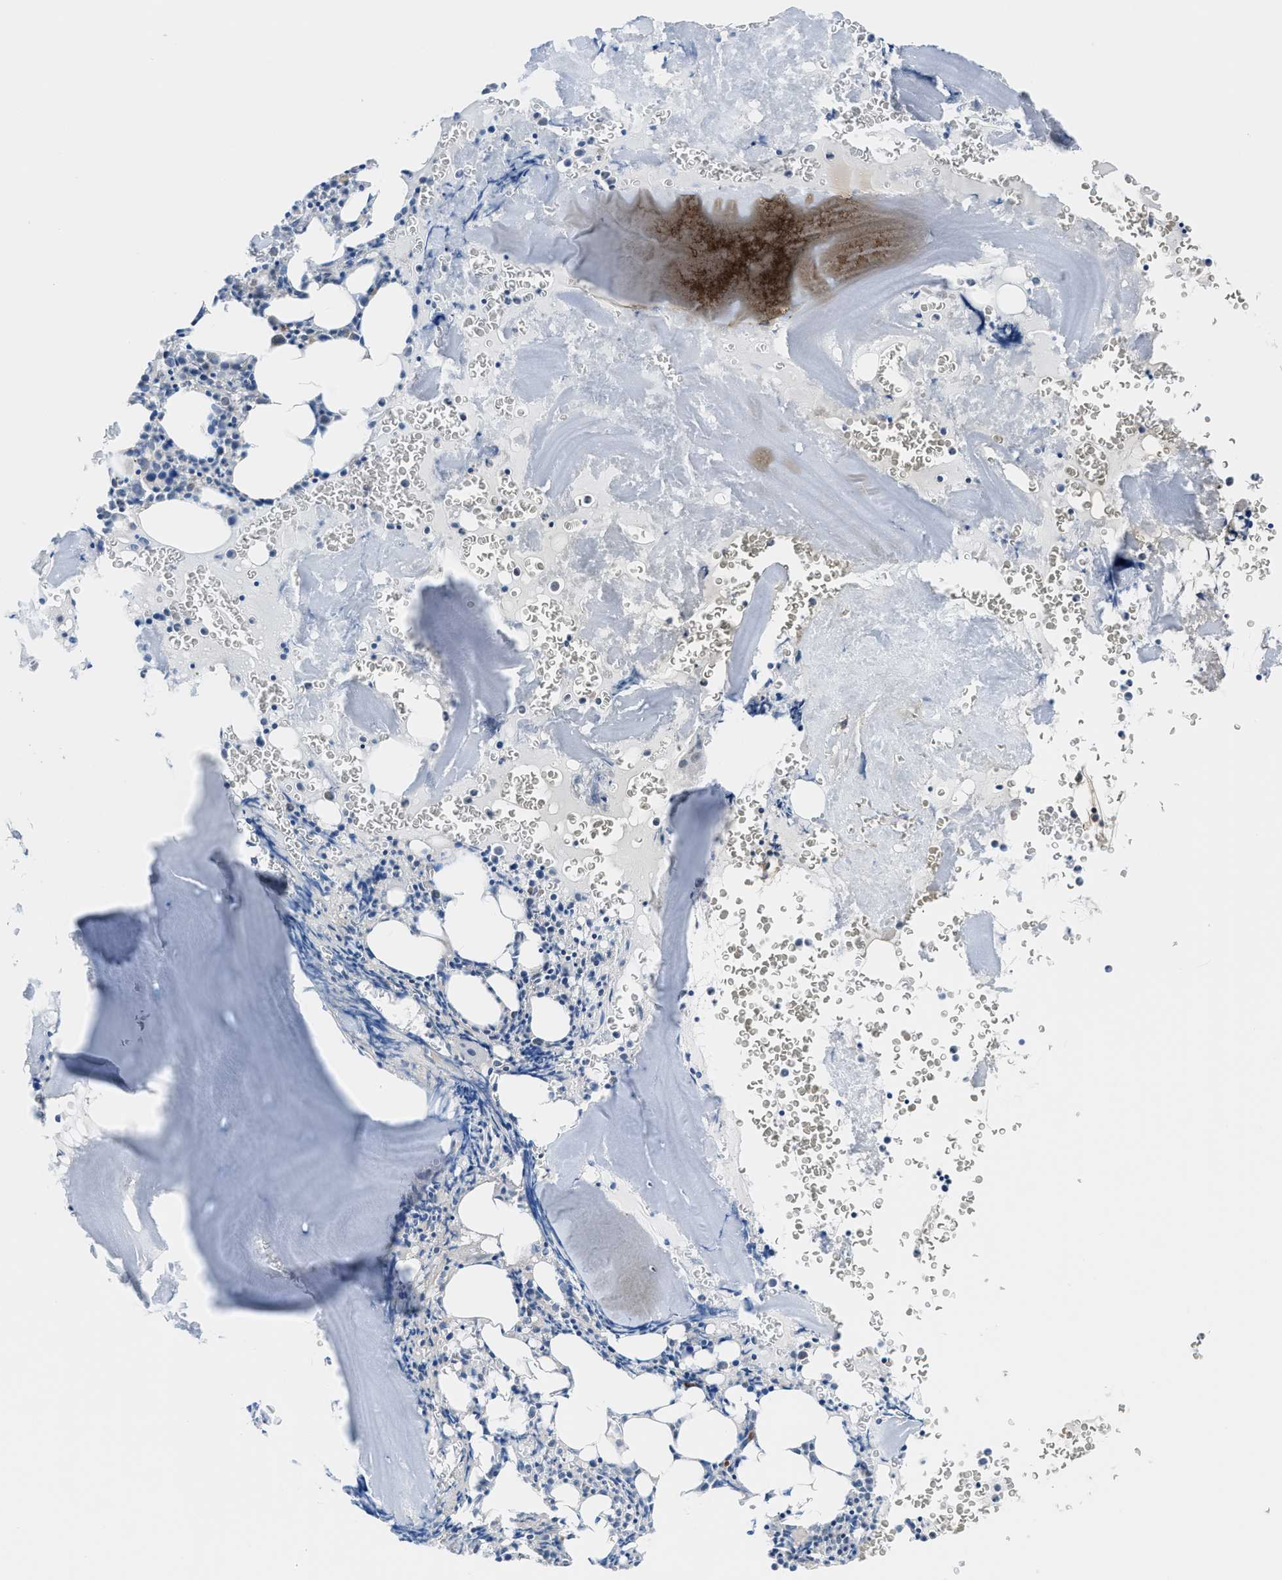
{"staining": {"intensity": "negative", "quantity": "none", "location": "none"}, "tissue": "bone marrow", "cell_type": "Hematopoietic cells", "image_type": "normal", "snomed": [{"axis": "morphology", "description": "Normal tissue, NOS"}, {"axis": "morphology", "description": "Inflammation, NOS"}, {"axis": "topography", "description": "Bone marrow"}], "caption": "Immunohistochemistry micrograph of unremarkable bone marrow: human bone marrow stained with DAB (3,3'-diaminobenzidine) displays no significant protein positivity in hematopoietic cells. (DAB (3,3'-diaminobenzidine) immunohistochemistry visualized using brightfield microscopy, high magnification).", "gene": "TMEM45B", "patient": {"sex": "male", "age": 37}}